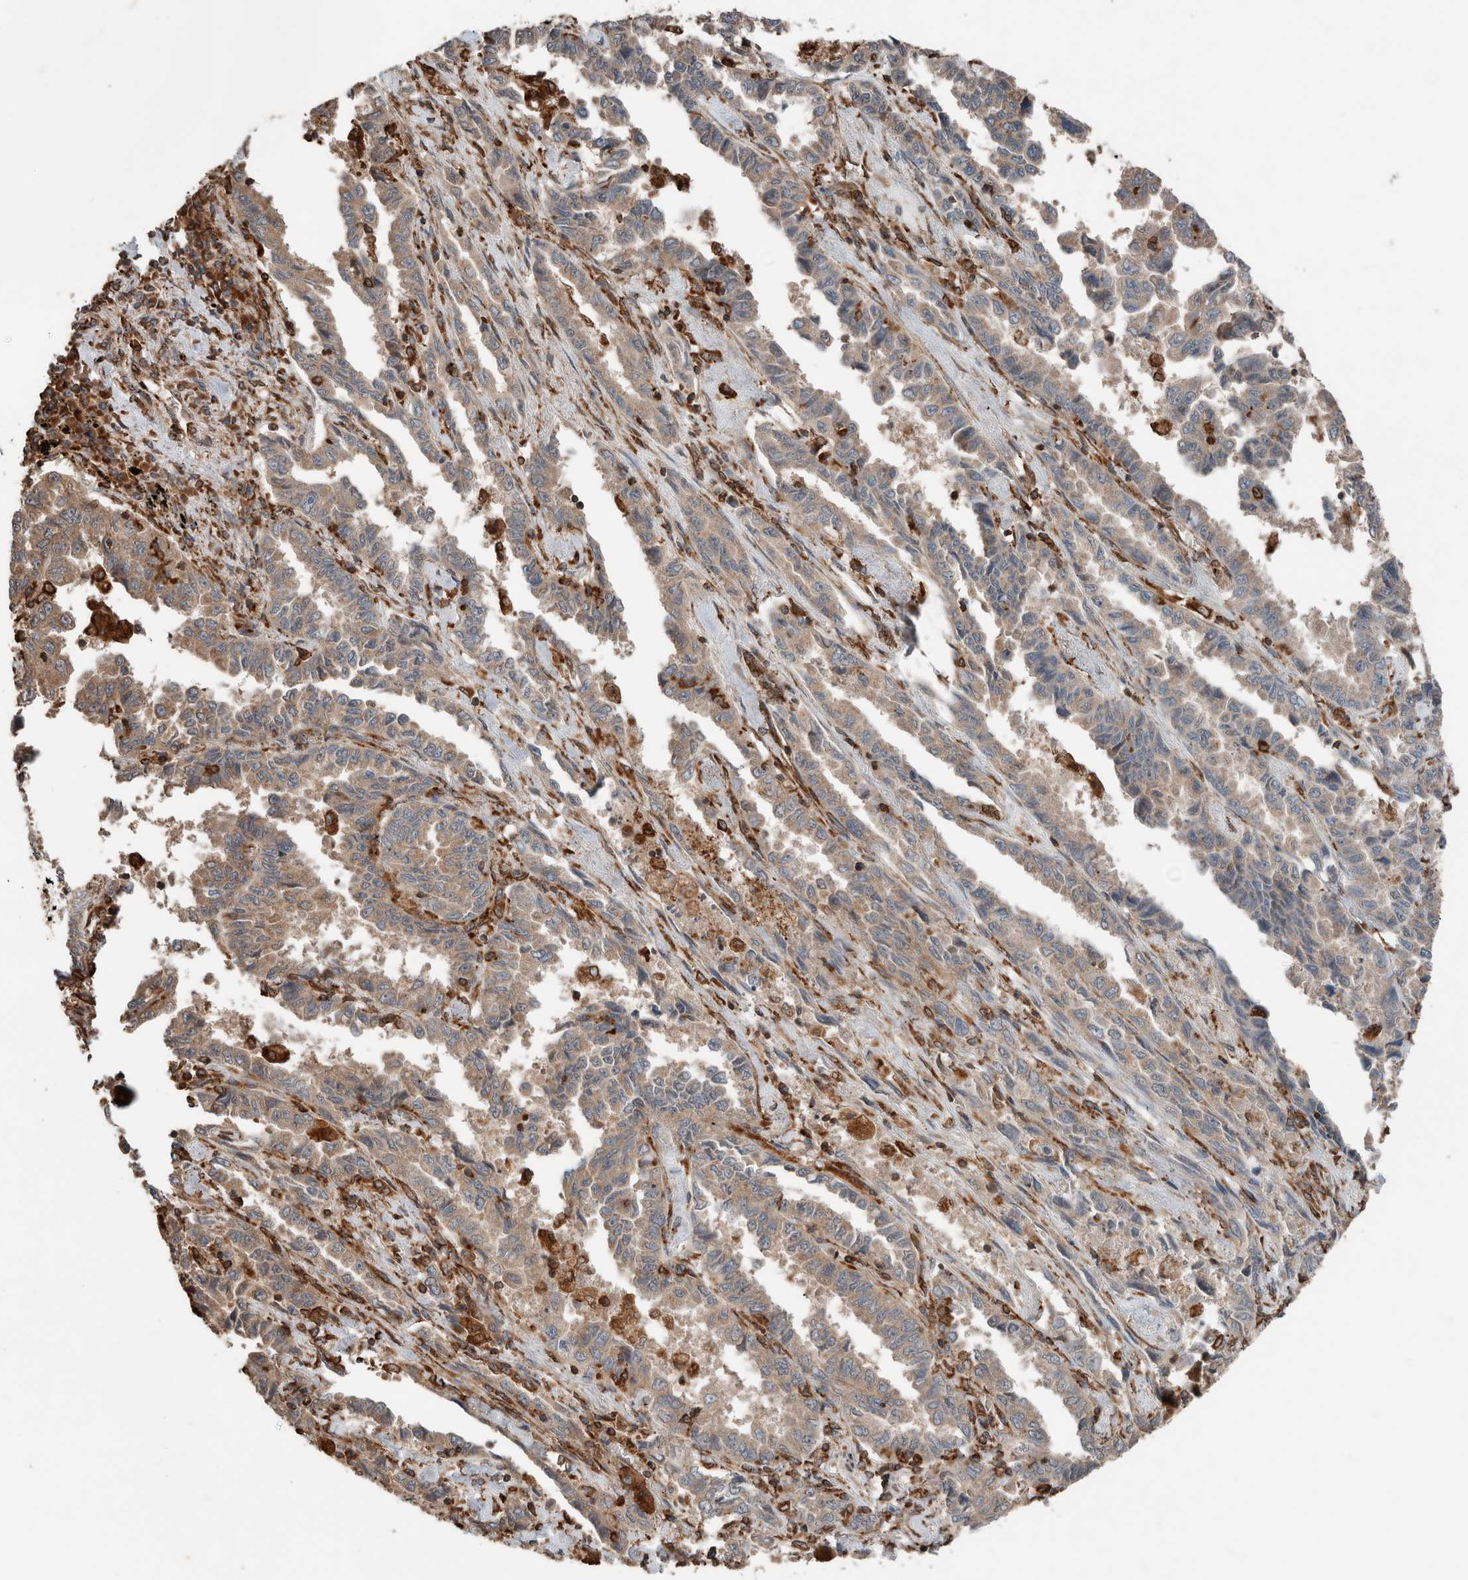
{"staining": {"intensity": "weak", "quantity": ">75%", "location": "cytoplasmic/membranous"}, "tissue": "lung cancer", "cell_type": "Tumor cells", "image_type": "cancer", "snomed": [{"axis": "morphology", "description": "Adenocarcinoma, NOS"}, {"axis": "topography", "description": "Lung"}], "caption": "Immunohistochemistry histopathology image of lung cancer (adenocarcinoma) stained for a protein (brown), which displays low levels of weak cytoplasmic/membranous positivity in approximately >75% of tumor cells.", "gene": "ERAP2", "patient": {"sex": "female", "age": 51}}